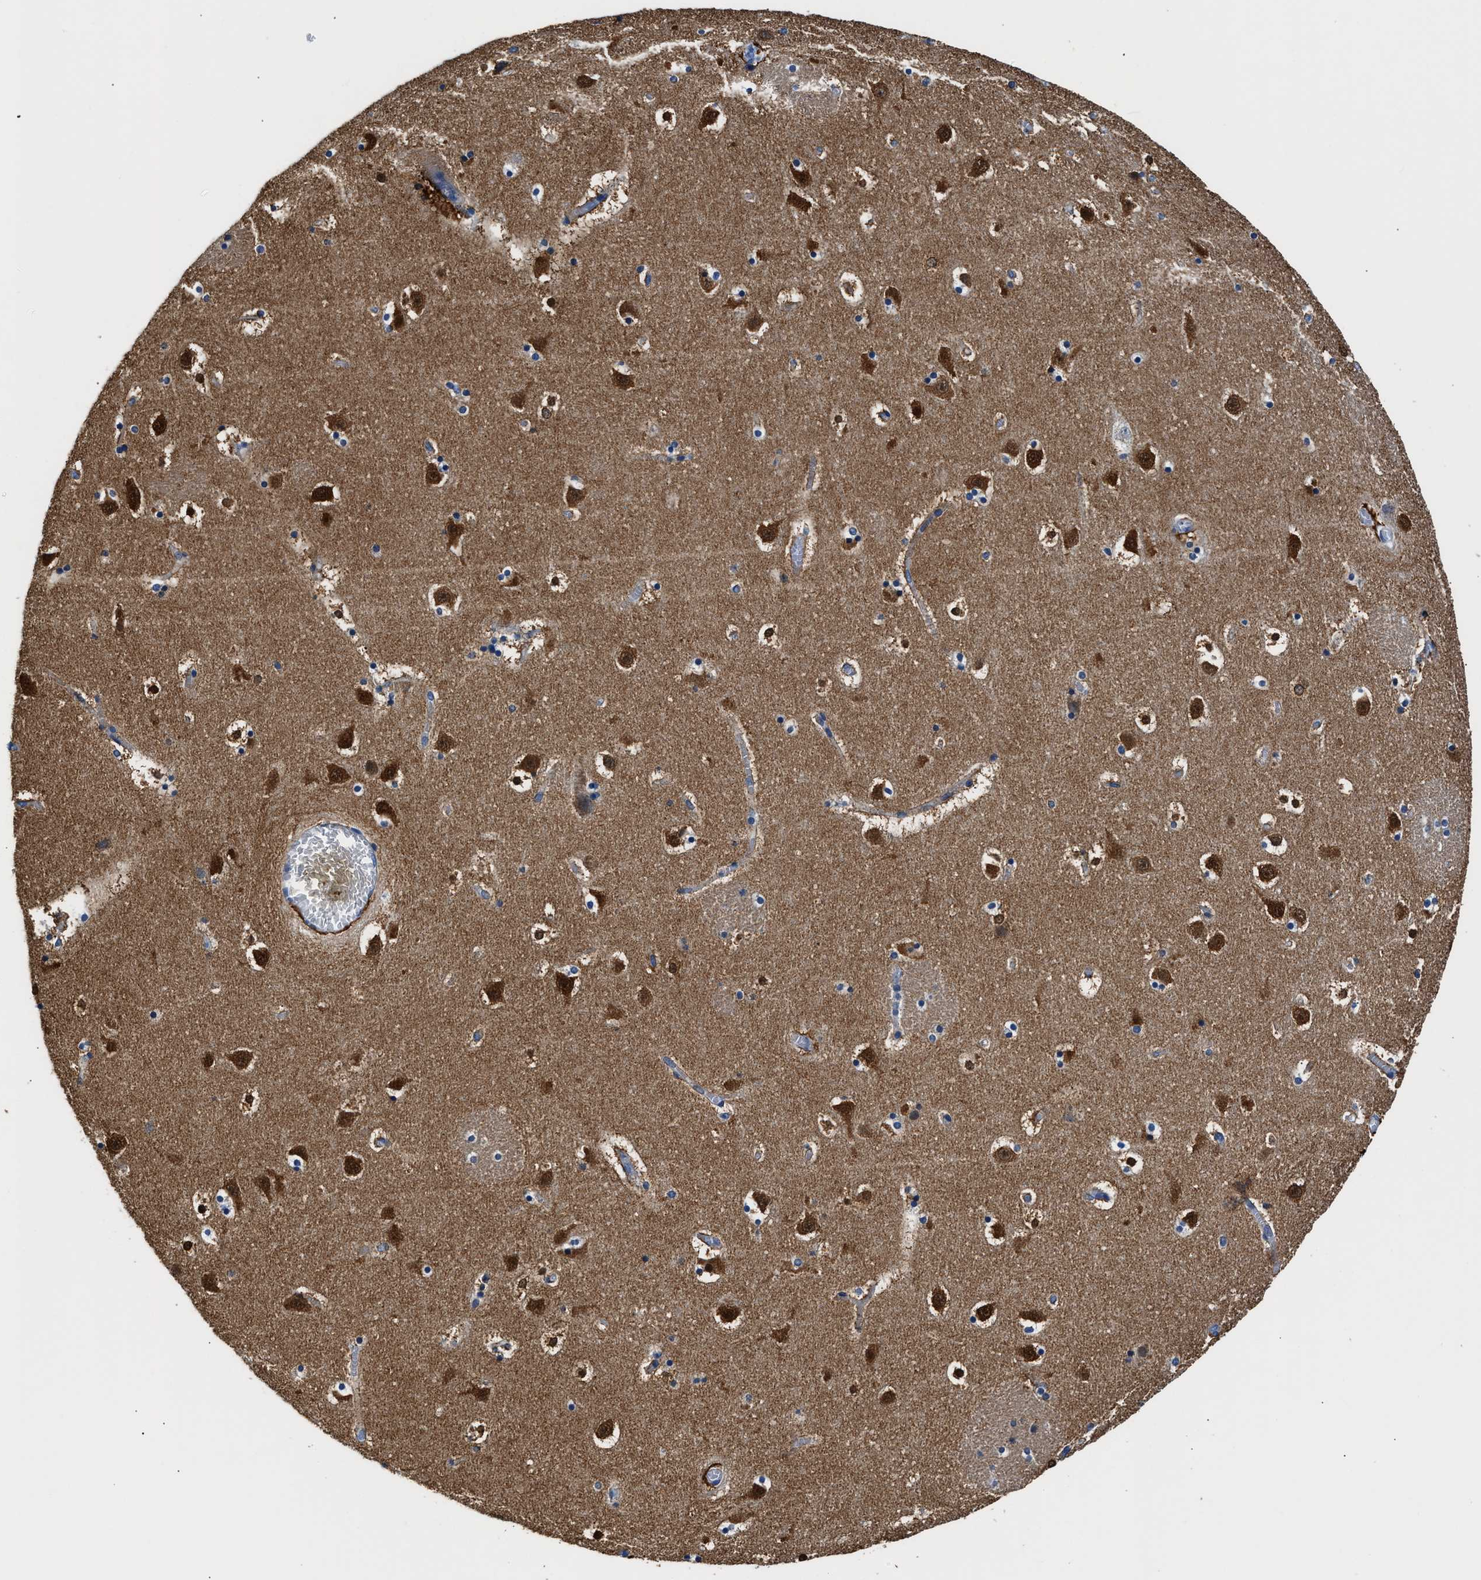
{"staining": {"intensity": "weak", "quantity": "<25%", "location": "cytoplasmic/membranous"}, "tissue": "caudate", "cell_type": "Glial cells", "image_type": "normal", "snomed": [{"axis": "morphology", "description": "Normal tissue, NOS"}, {"axis": "topography", "description": "Lateral ventricle wall"}], "caption": "Immunohistochemistry (IHC) photomicrograph of unremarkable caudate: human caudate stained with DAB exhibits no significant protein staining in glial cells.", "gene": "TUT7", "patient": {"sex": "male", "age": 45}}